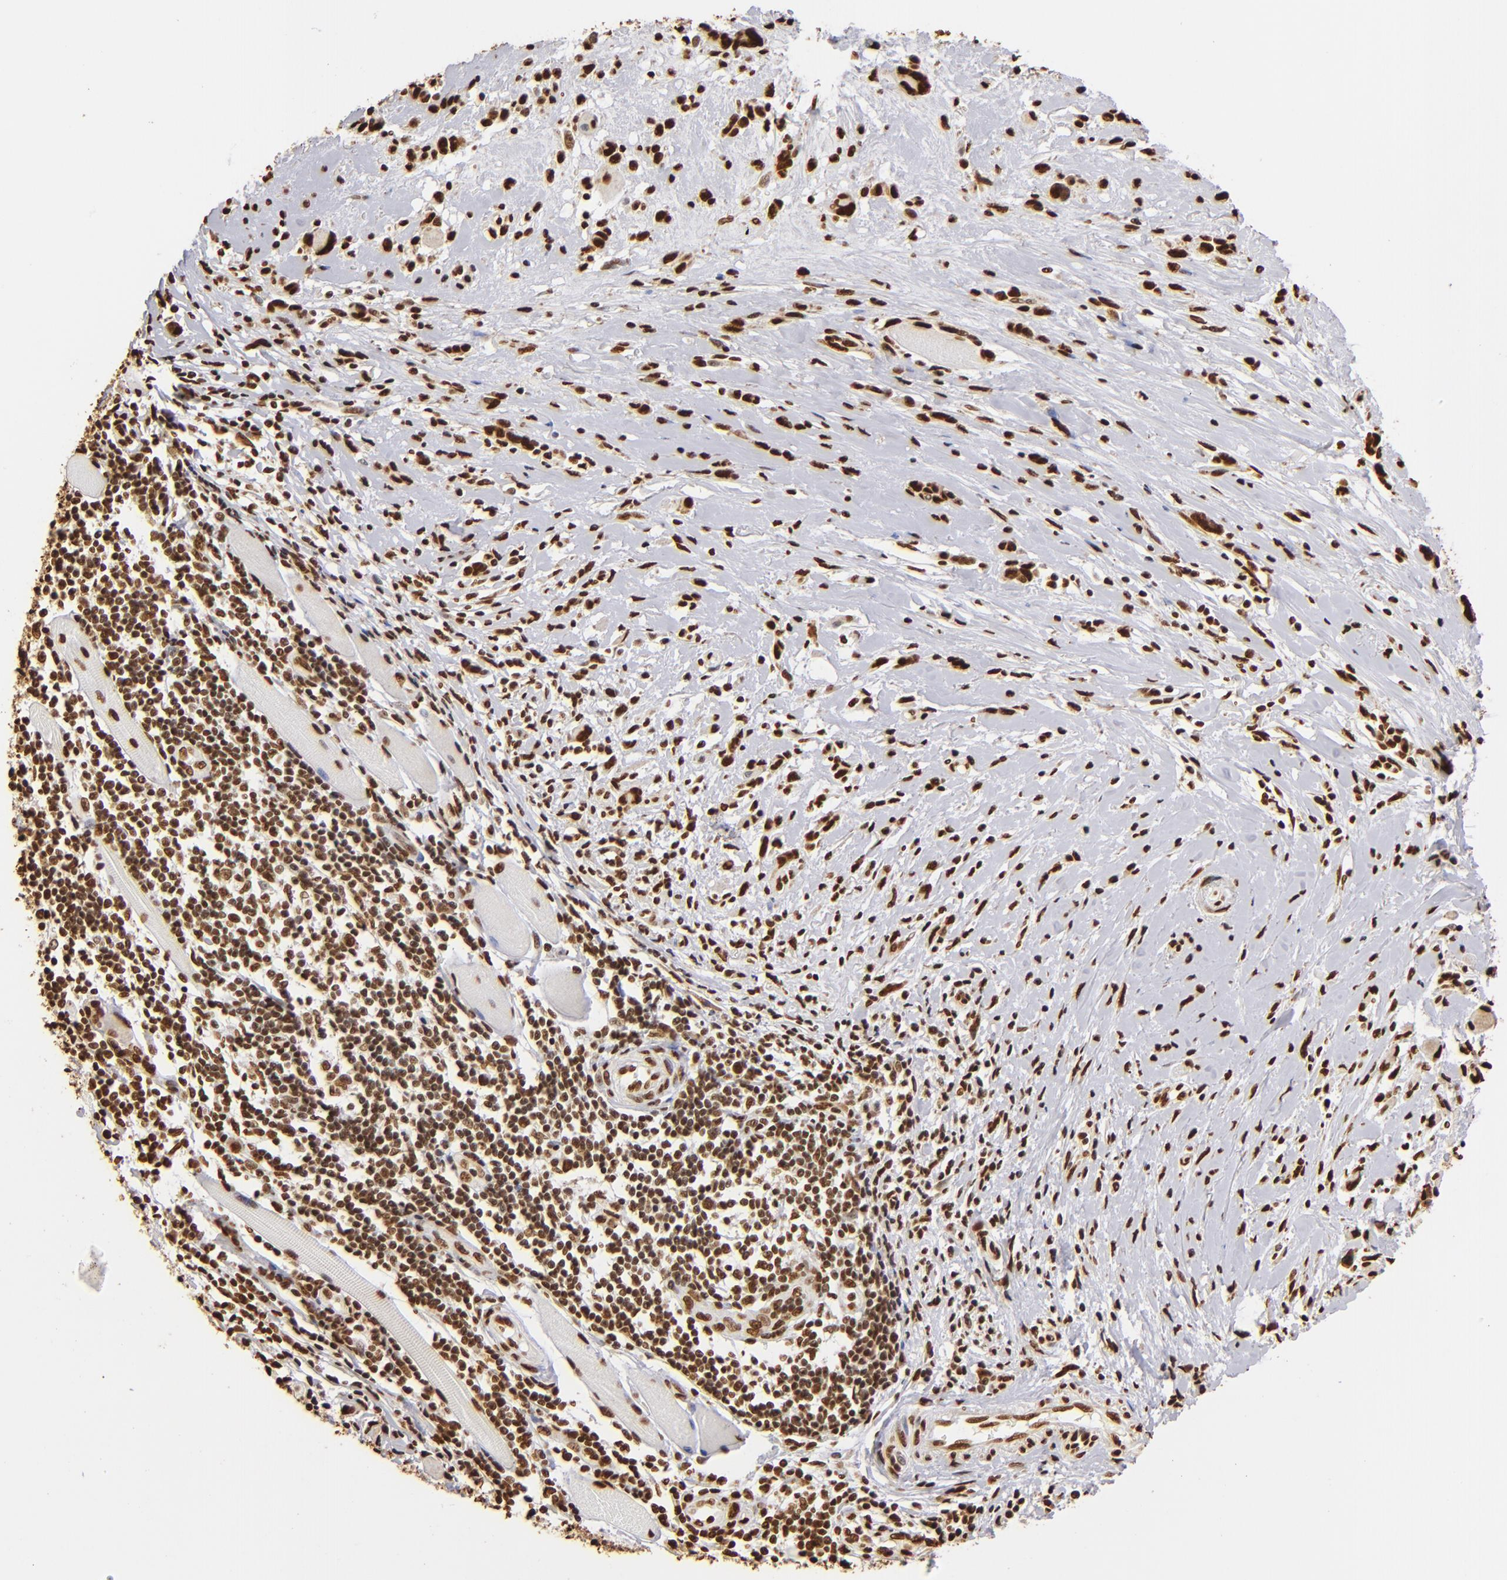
{"staining": {"intensity": "strong", "quantity": ">75%", "location": "nuclear"}, "tissue": "melanoma", "cell_type": "Tumor cells", "image_type": "cancer", "snomed": [{"axis": "morphology", "description": "Malignant melanoma, NOS"}, {"axis": "topography", "description": "Skin"}], "caption": "DAB immunohistochemical staining of melanoma shows strong nuclear protein positivity in approximately >75% of tumor cells.", "gene": "ILF3", "patient": {"sex": "male", "age": 91}}